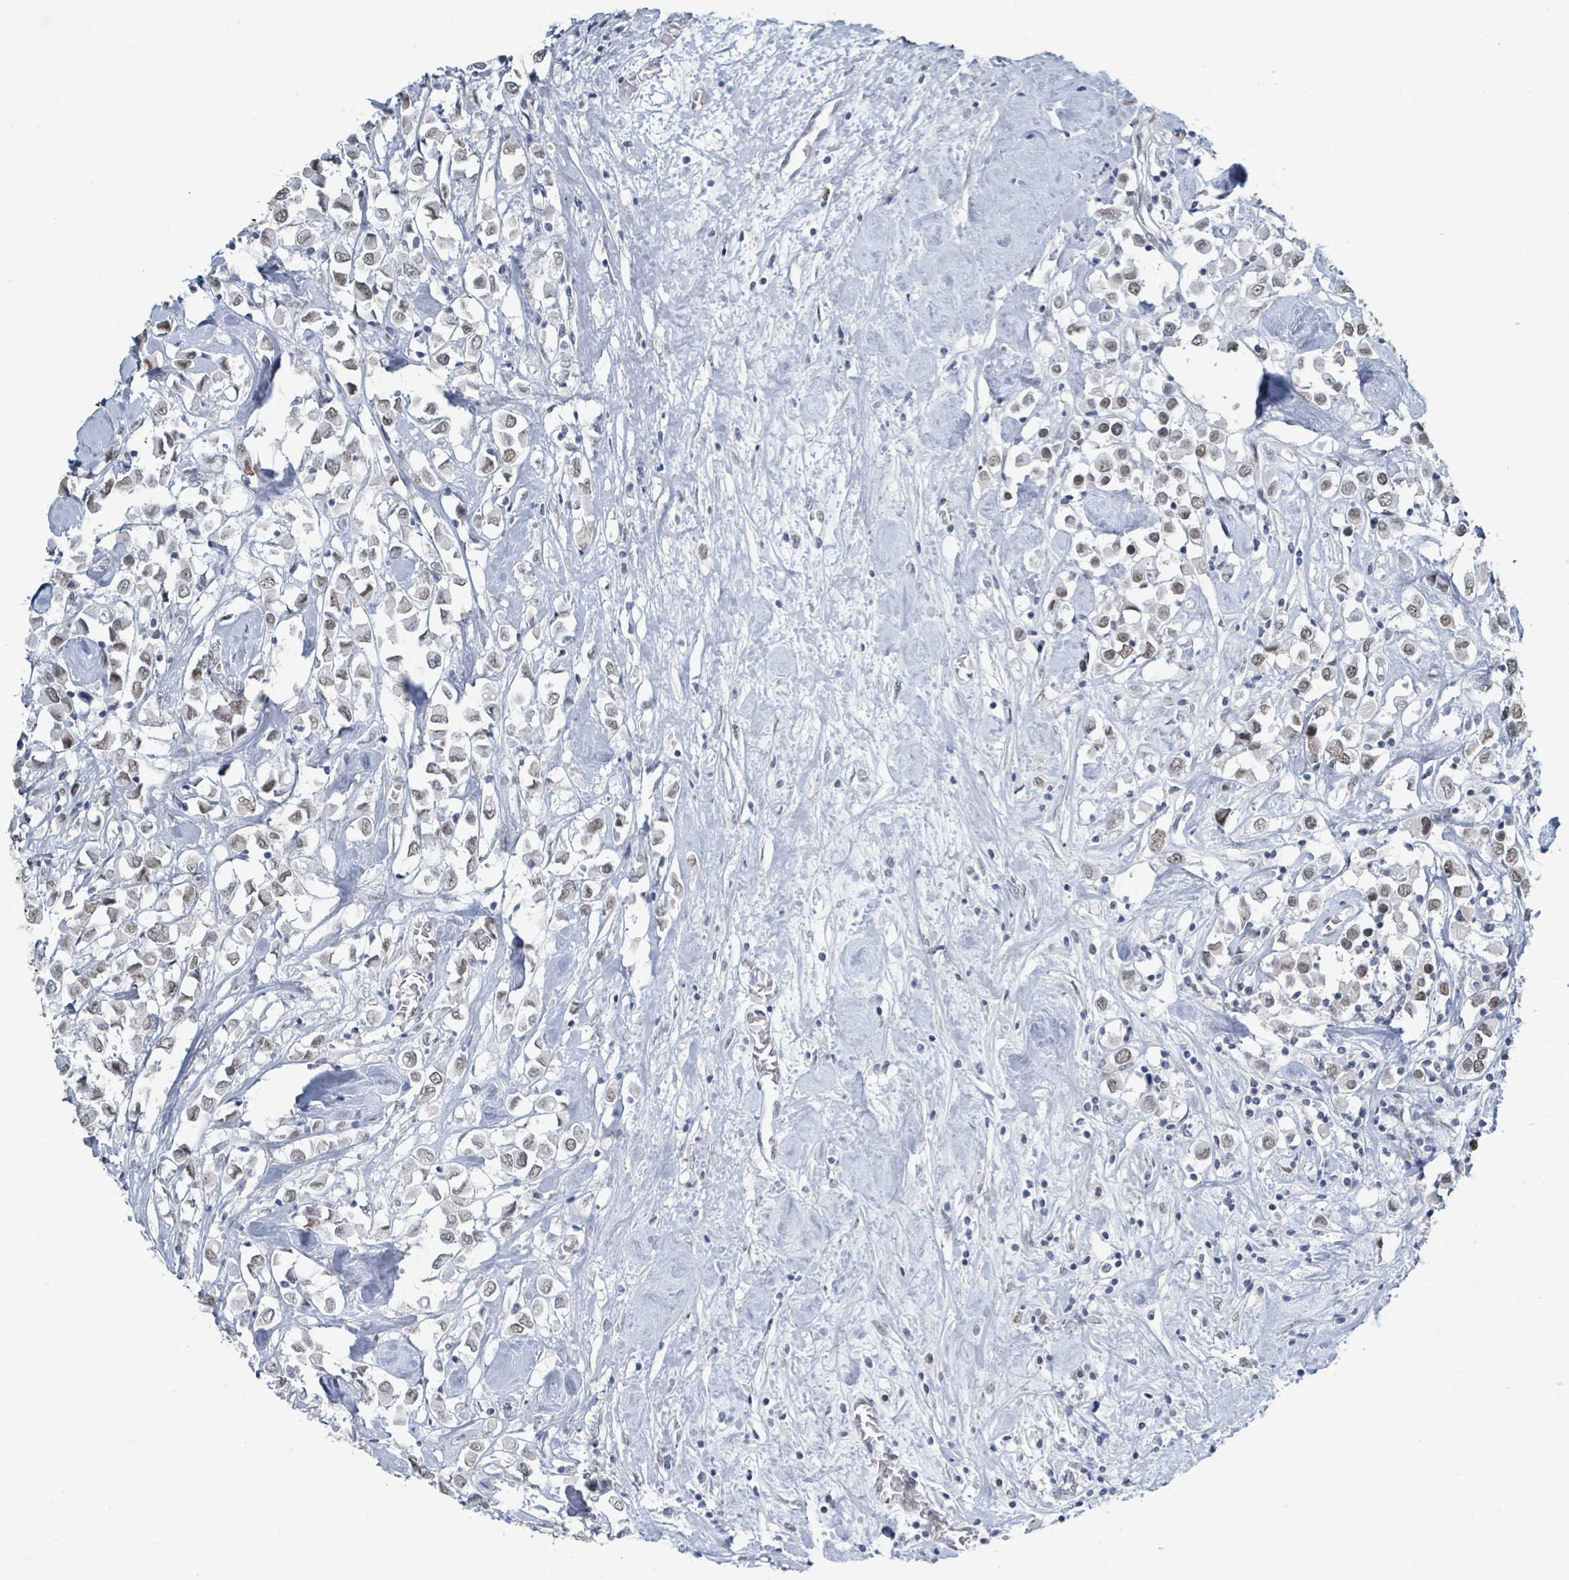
{"staining": {"intensity": "weak", "quantity": "25%-75%", "location": "nuclear"}, "tissue": "breast cancer", "cell_type": "Tumor cells", "image_type": "cancer", "snomed": [{"axis": "morphology", "description": "Duct carcinoma"}, {"axis": "topography", "description": "Breast"}], "caption": "Breast invasive ductal carcinoma stained with a brown dye reveals weak nuclear positive expression in about 25%-75% of tumor cells.", "gene": "EHMT2", "patient": {"sex": "female", "age": 61}}